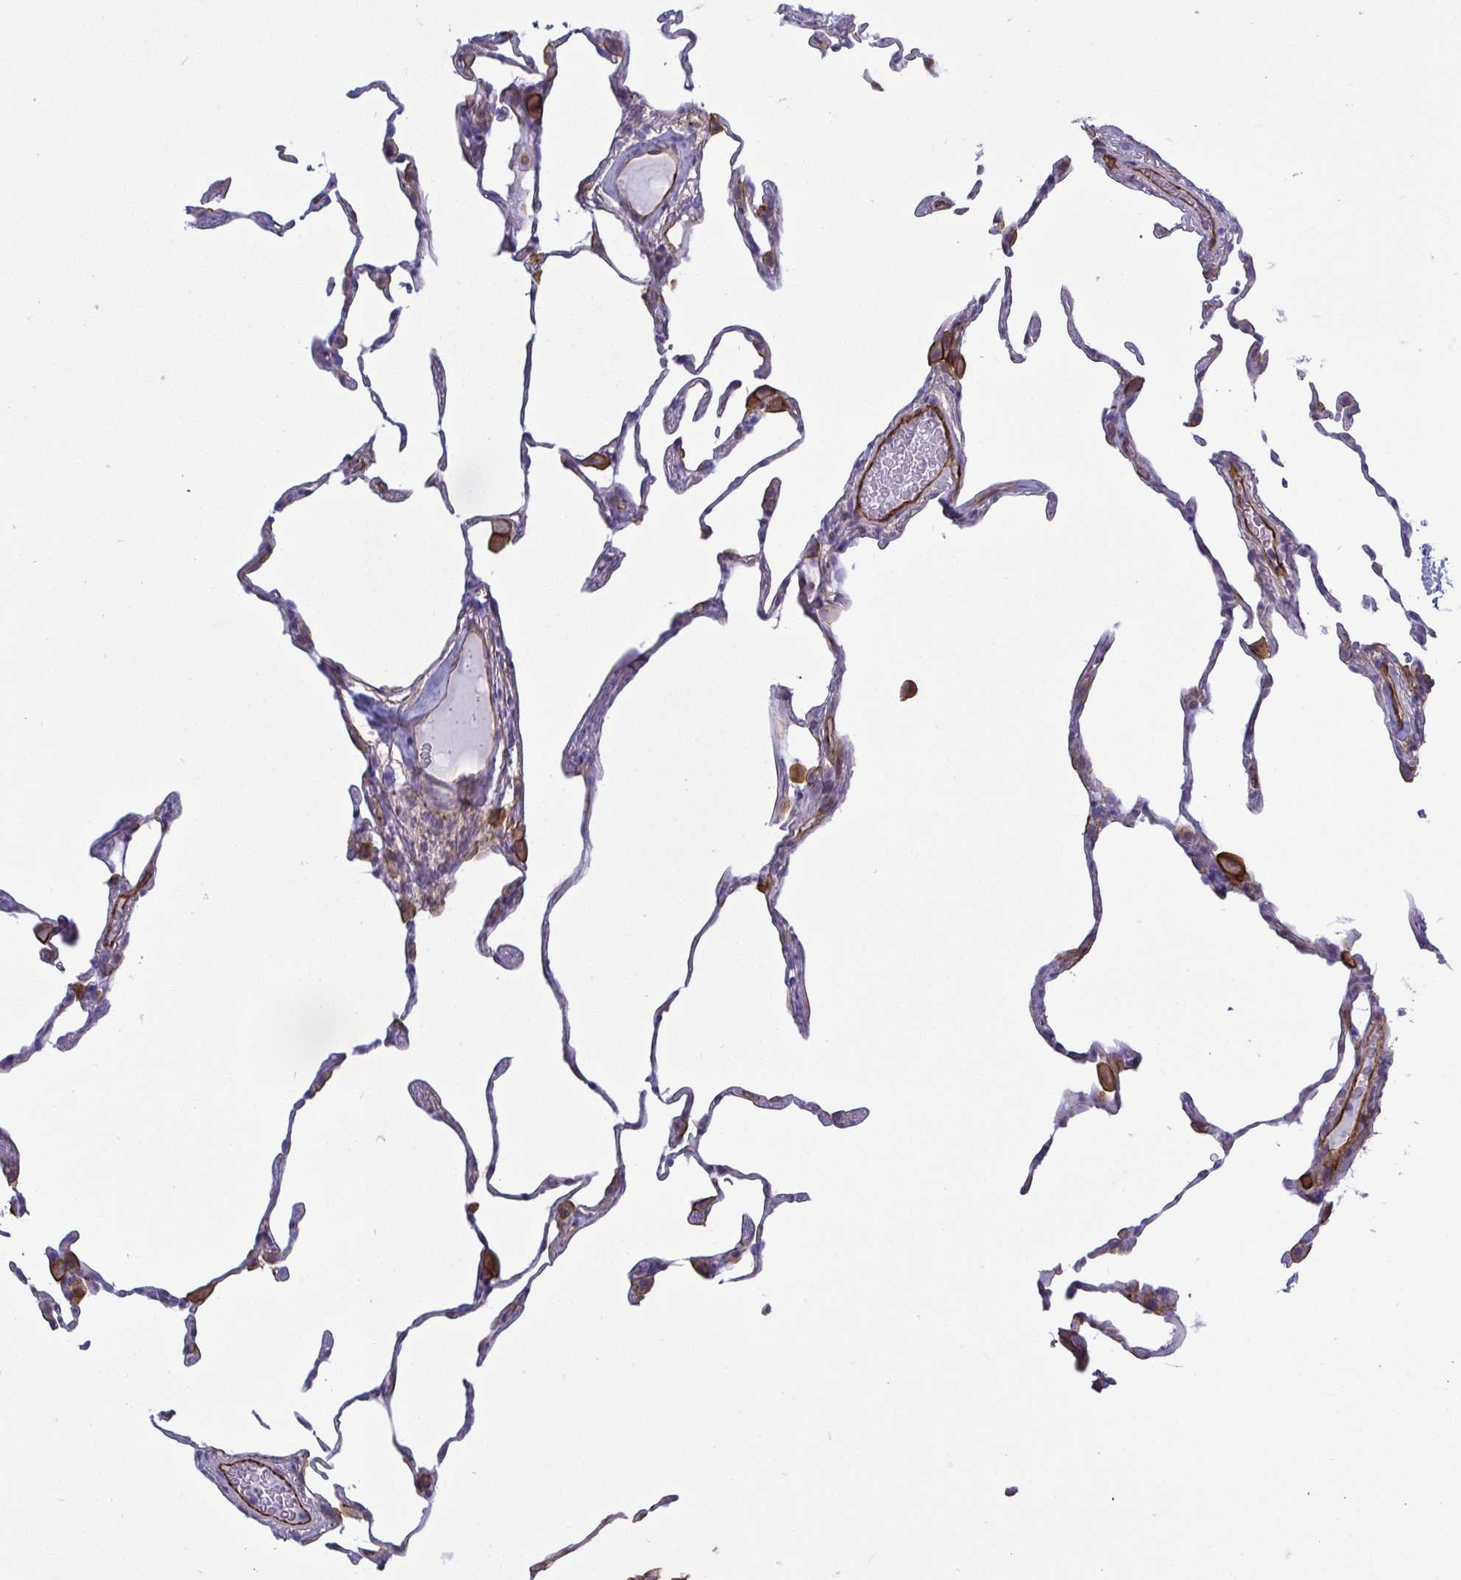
{"staining": {"intensity": "weak", "quantity": "<25%", "location": "cytoplasmic/membranous"}, "tissue": "lung", "cell_type": "Alveolar cells", "image_type": "normal", "snomed": [{"axis": "morphology", "description": "Normal tissue, NOS"}, {"axis": "topography", "description": "Lung"}], "caption": "An image of lung stained for a protein exhibits no brown staining in alveolar cells. (Immunohistochemistry, brightfield microscopy, high magnification).", "gene": "LIMA1", "patient": {"sex": "female", "age": 57}}